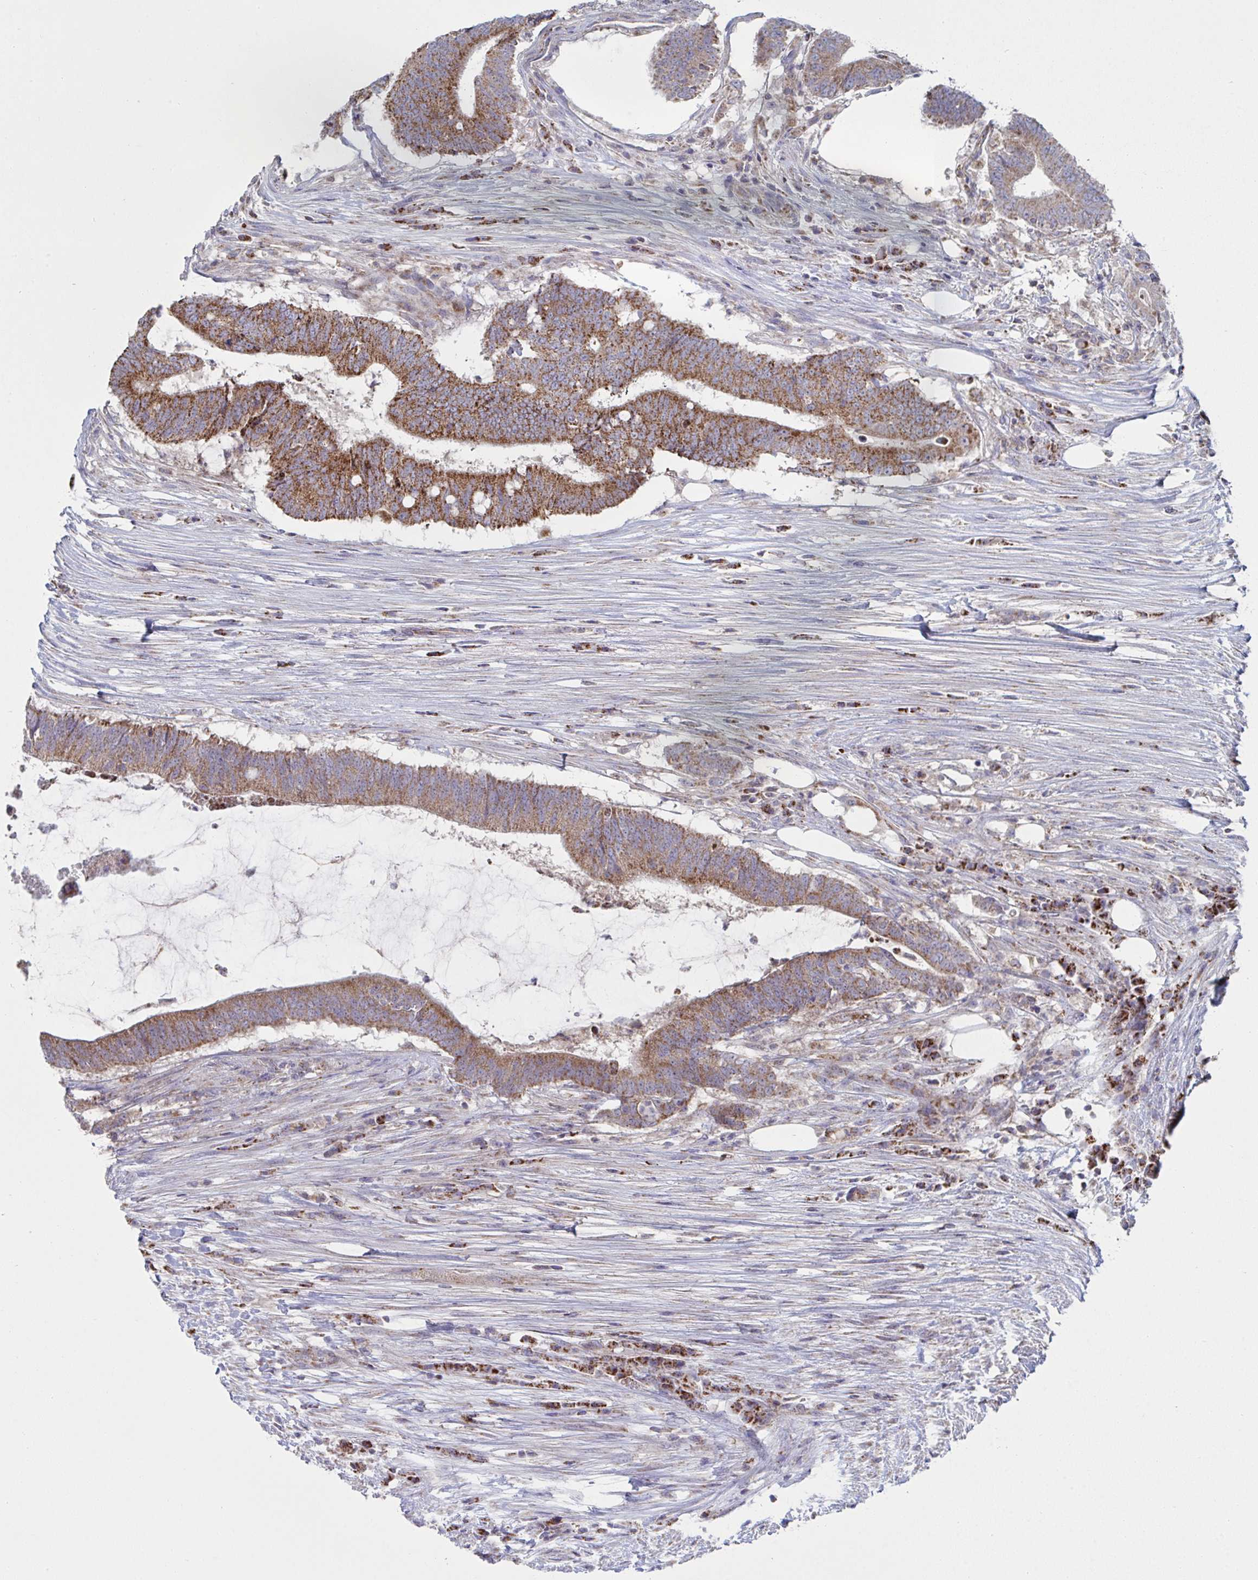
{"staining": {"intensity": "moderate", "quantity": ">75%", "location": "cytoplasmic/membranous"}, "tissue": "colorectal cancer", "cell_type": "Tumor cells", "image_type": "cancer", "snomed": [{"axis": "morphology", "description": "Adenocarcinoma, NOS"}, {"axis": "topography", "description": "Colon"}], "caption": "Colorectal cancer (adenocarcinoma) tissue demonstrates moderate cytoplasmic/membranous positivity in about >75% of tumor cells", "gene": "NDUFA7", "patient": {"sex": "female", "age": 43}}